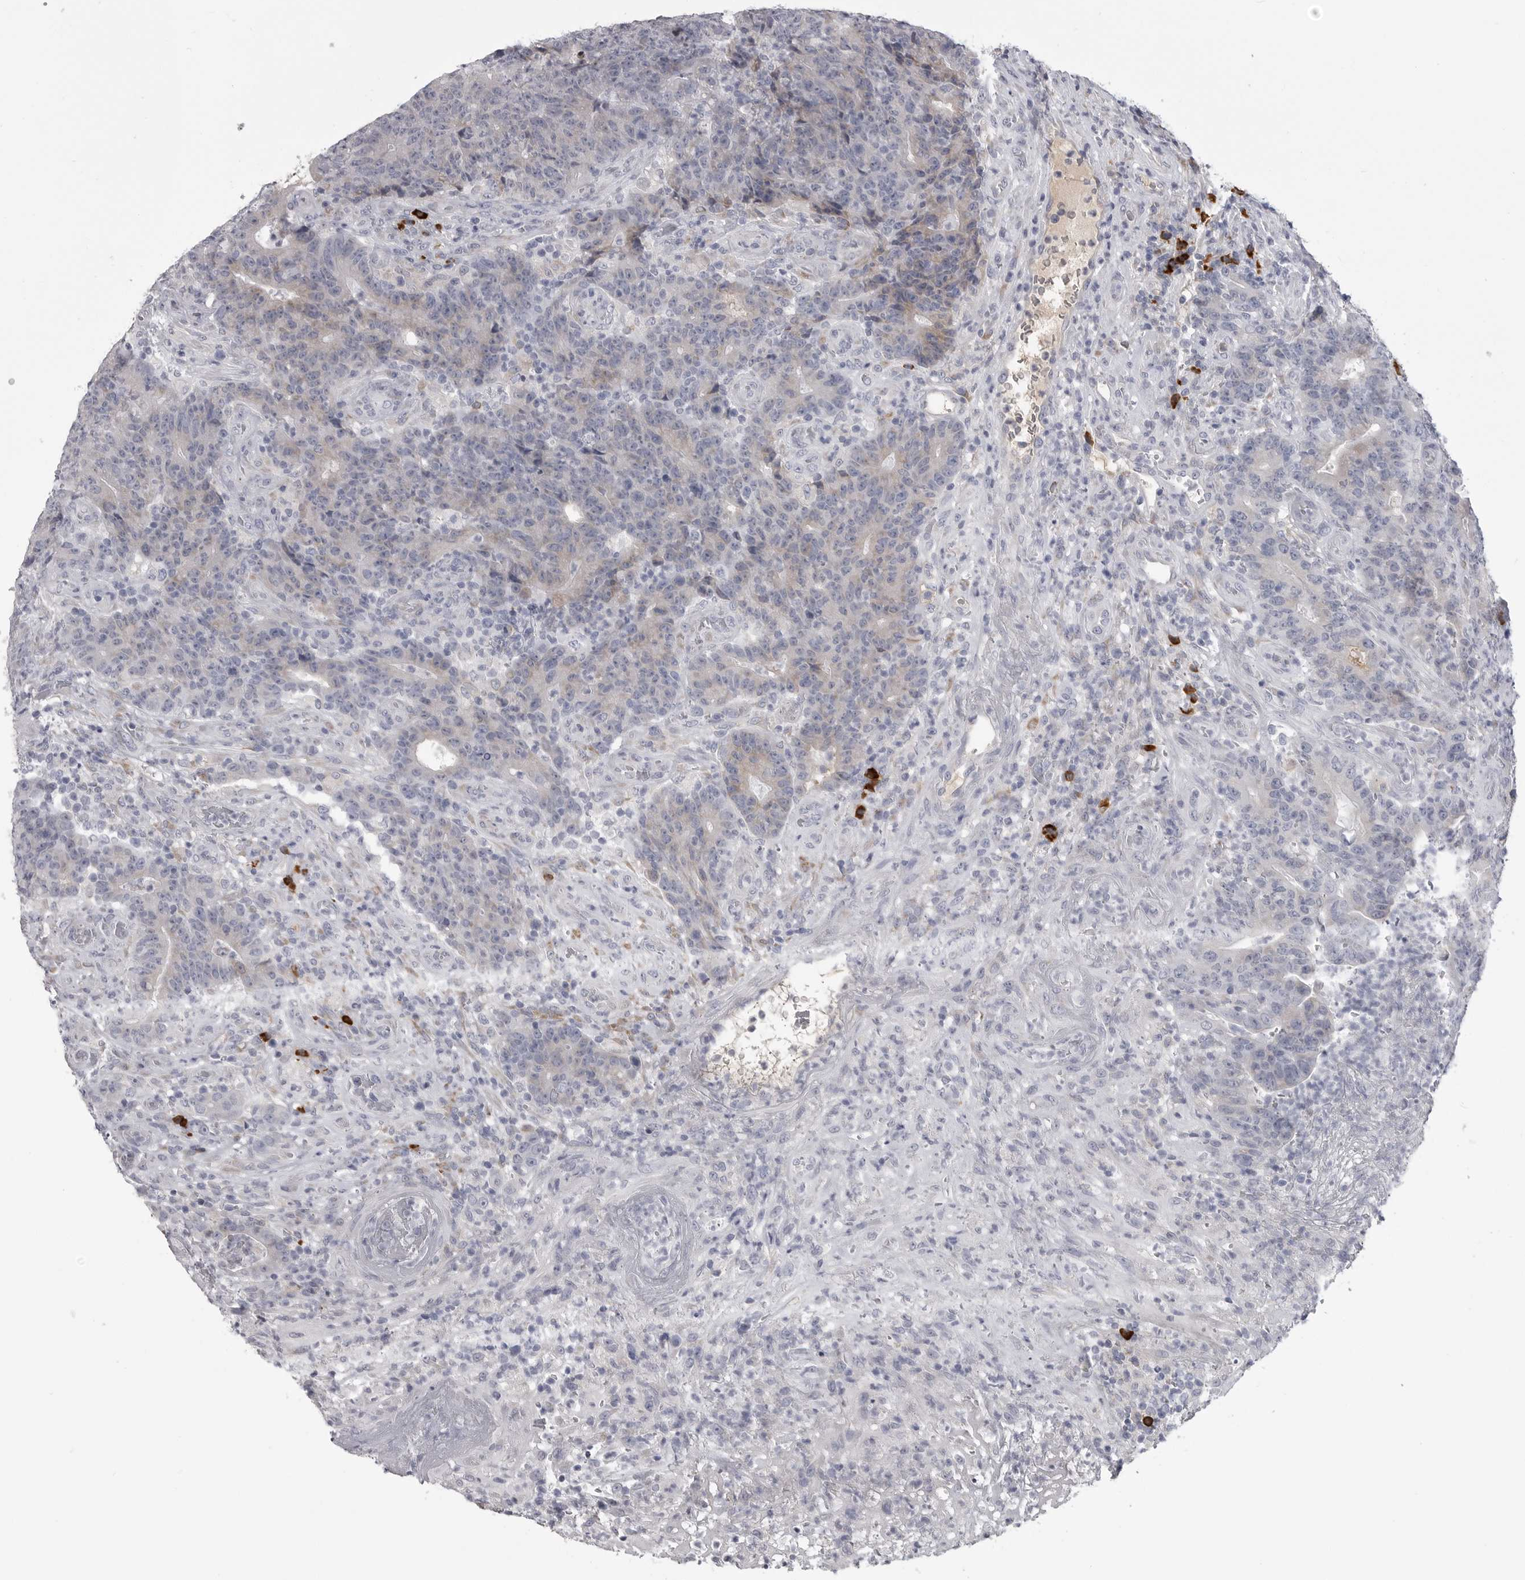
{"staining": {"intensity": "negative", "quantity": "none", "location": "none"}, "tissue": "colorectal cancer", "cell_type": "Tumor cells", "image_type": "cancer", "snomed": [{"axis": "morphology", "description": "Normal tissue, NOS"}, {"axis": "morphology", "description": "Adenocarcinoma, NOS"}, {"axis": "topography", "description": "Colon"}], "caption": "Micrograph shows no protein expression in tumor cells of colorectal cancer tissue.", "gene": "FKBP2", "patient": {"sex": "female", "age": 75}}